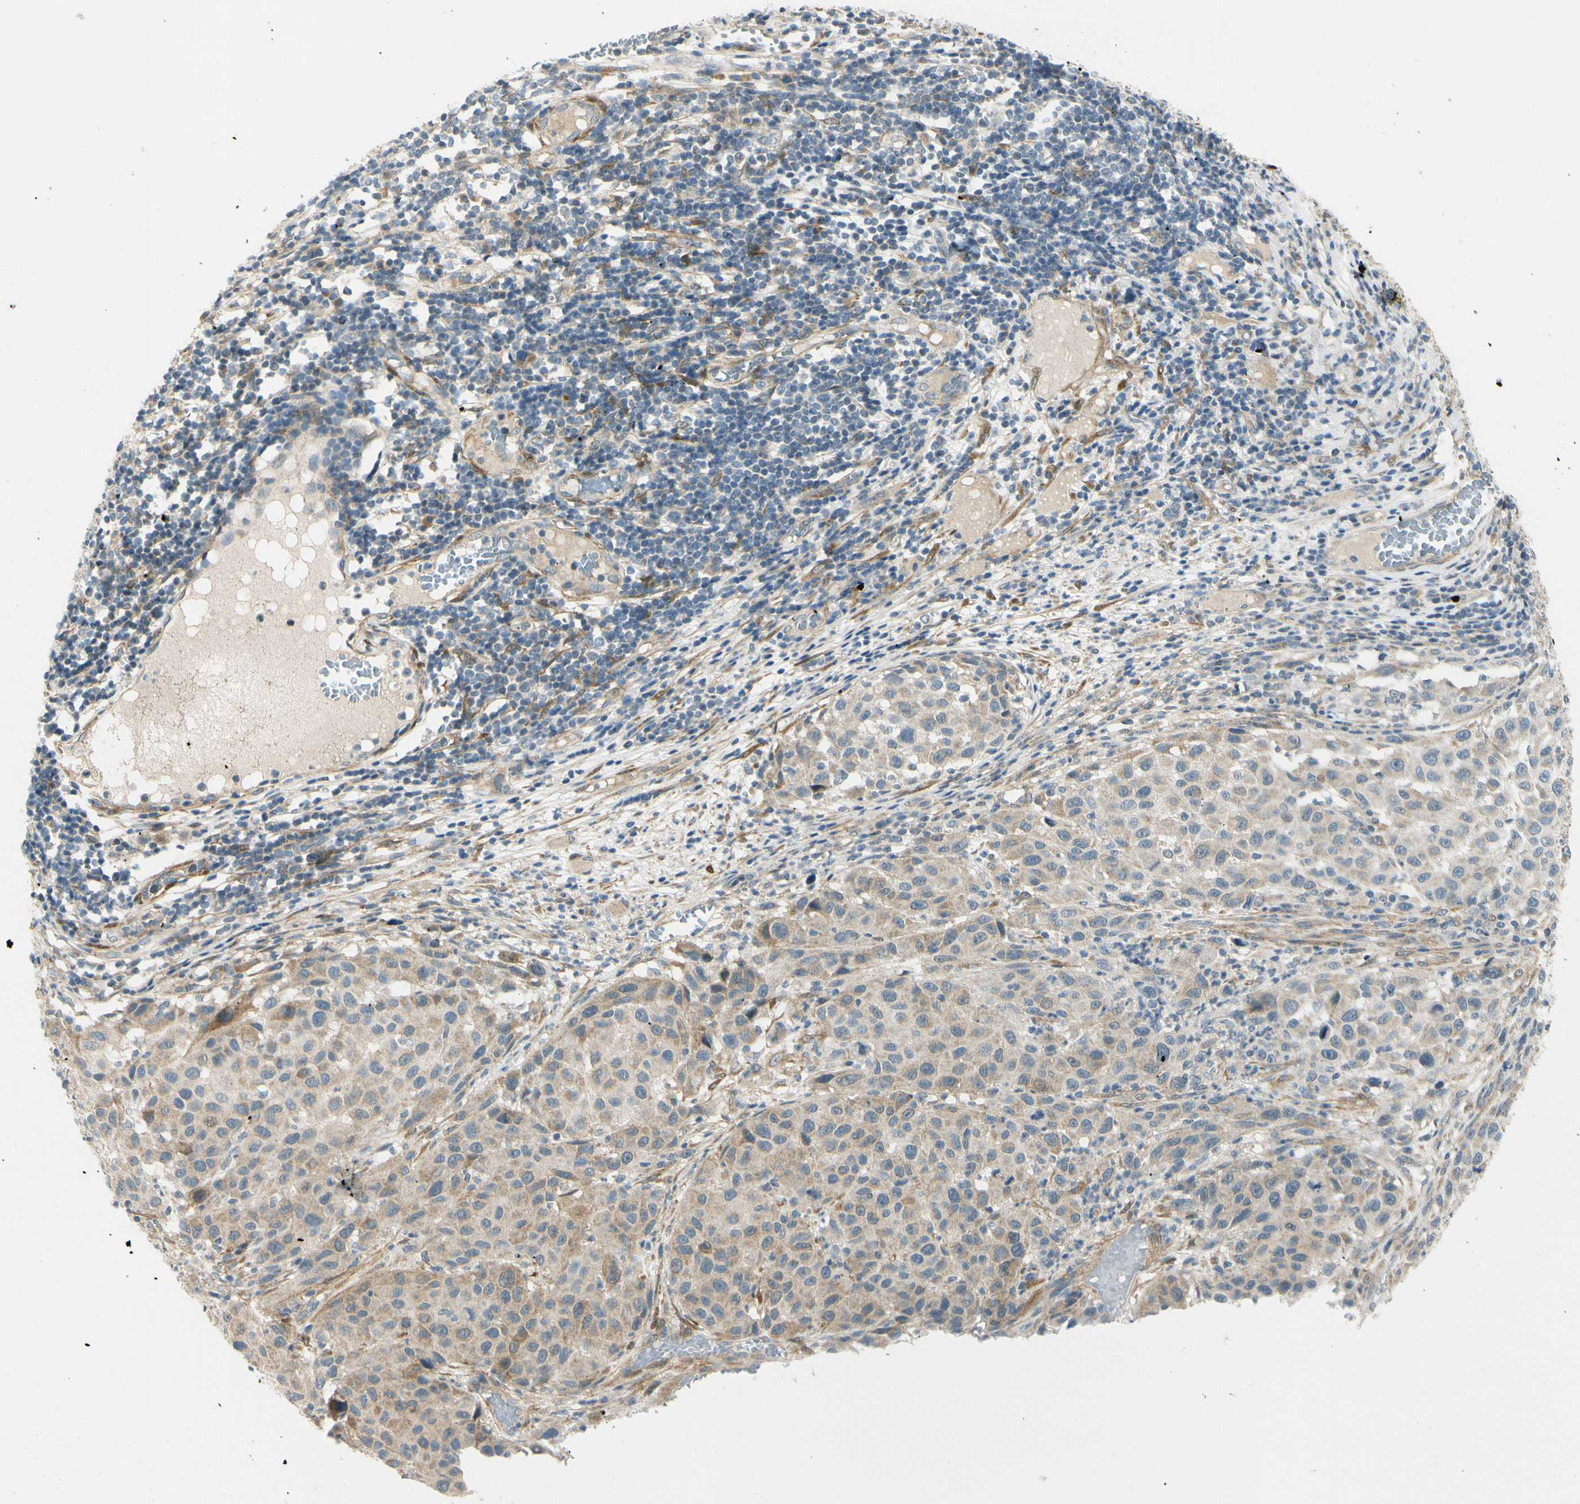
{"staining": {"intensity": "weak", "quantity": ">75%", "location": "cytoplasmic/membranous"}, "tissue": "melanoma", "cell_type": "Tumor cells", "image_type": "cancer", "snomed": [{"axis": "morphology", "description": "Malignant melanoma, Metastatic site"}, {"axis": "topography", "description": "Lymph node"}], "caption": "Brown immunohistochemical staining in human melanoma displays weak cytoplasmic/membranous positivity in about >75% of tumor cells. (DAB (3,3'-diaminobenzidine) = brown stain, brightfield microscopy at high magnification).", "gene": "FHL2", "patient": {"sex": "male", "age": 61}}